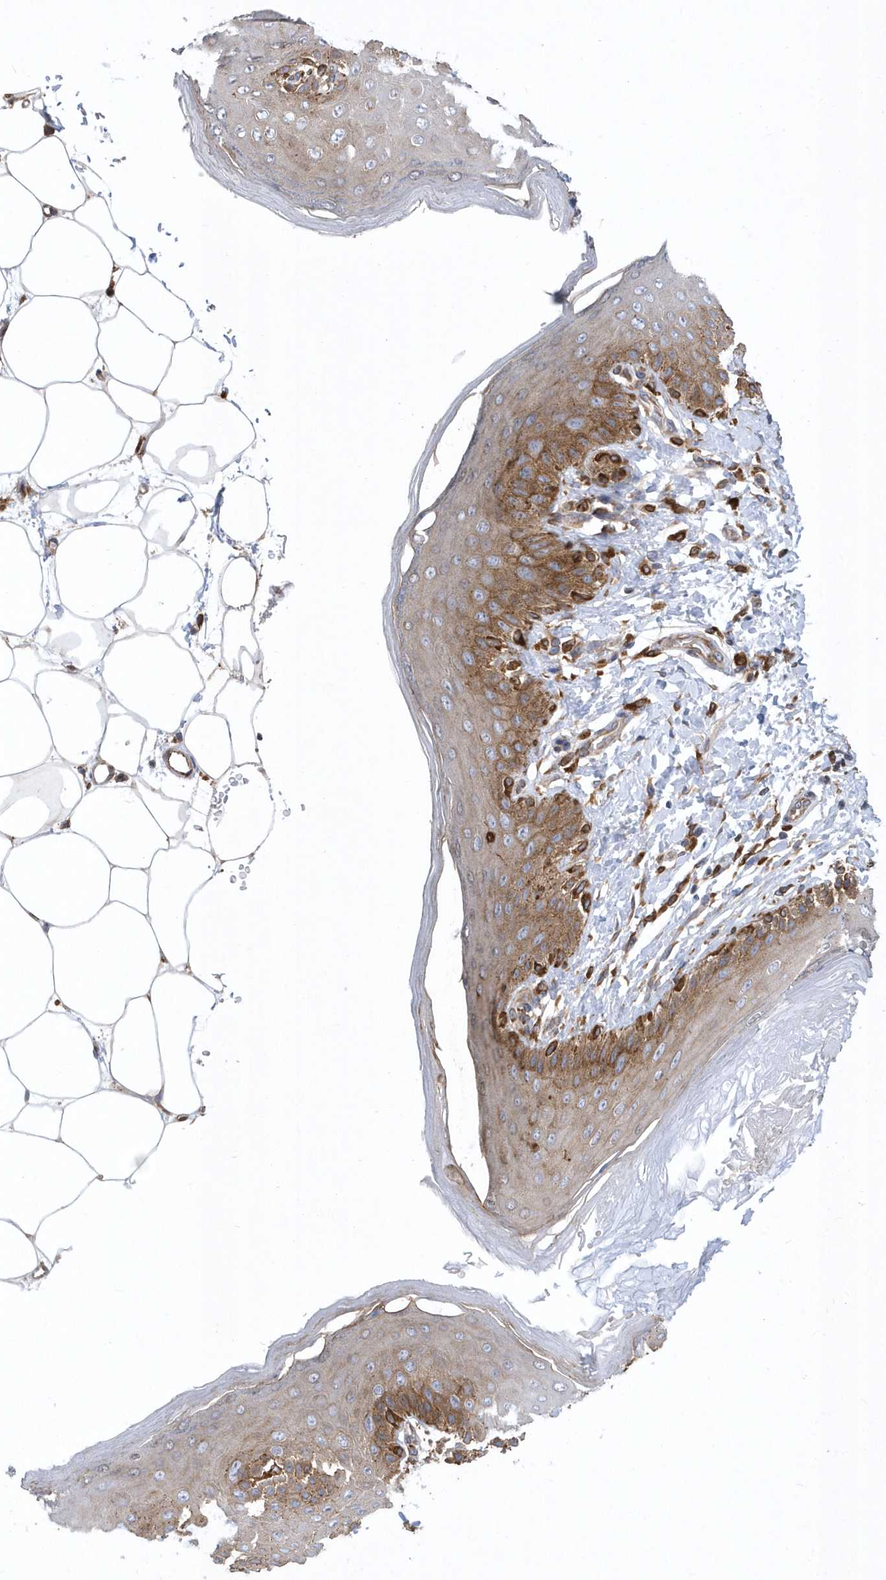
{"staining": {"intensity": "moderate", "quantity": "25%-75%", "location": "cytoplasmic/membranous"}, "tissue": "skin", "cell_type": "Epidermal cells", "image_type": "normal", "snomed": [{"axis": "morphology", "description": "Normal tissue, NOS"}, {"axis": "topography", "description": "Anal"}], "caption": "The histopathology image shows staining of normal skin, revealing moderate cytoplasmic/membranous protein expression (brown color) within epidermal cells. (Stains: DAB in brown, nuclei in blue, Microscopy: brightfield microscopy at high magnification).", "gene": "VAMP7", "patient": {"sex": "male", "age": 44}}